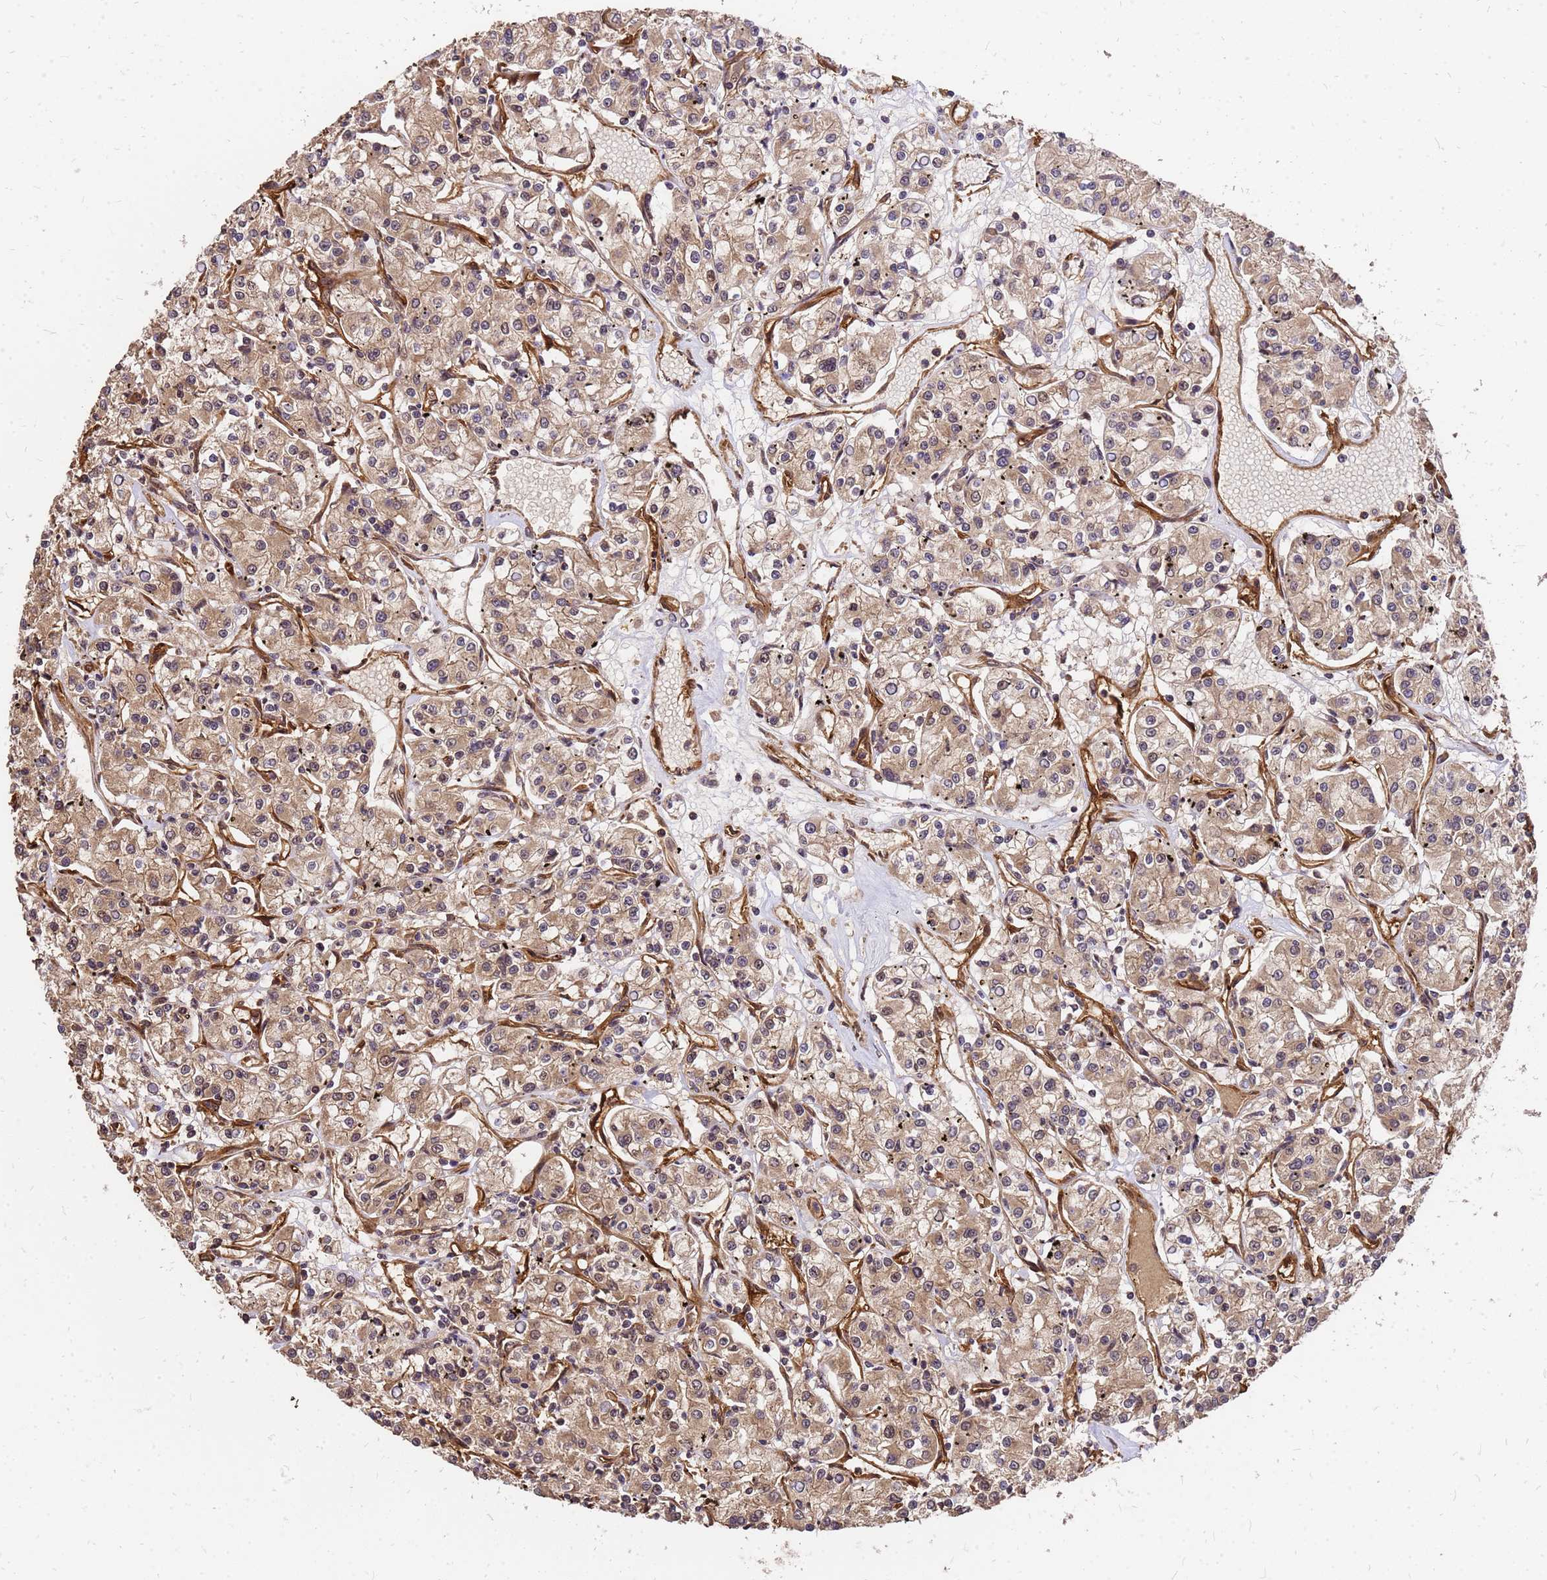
{"staining": {"intensity": "moderate", "quantity": ">75%", "location": "cytoplasmic/membranous"}, "tissue": "renal cancer", "cell_type": "Tumor cells", "image_type": "cancer", "snomed": [{"axis": "morphology", "description": "Adenocarcinoma, NOS"}, {"axis": "topography", "description": "Kidney"}], "caption": "This micrograph displays renal cancer (adenocarcinoma) stained with IHC to label a protein in brown. The cytoplasmic/membranous of tumor cells show moderate positivity for the protein. Nuclei are counter-stained blue.", "gene": "GPATCH8", "patient": {"sex": "female", "age": 59}}